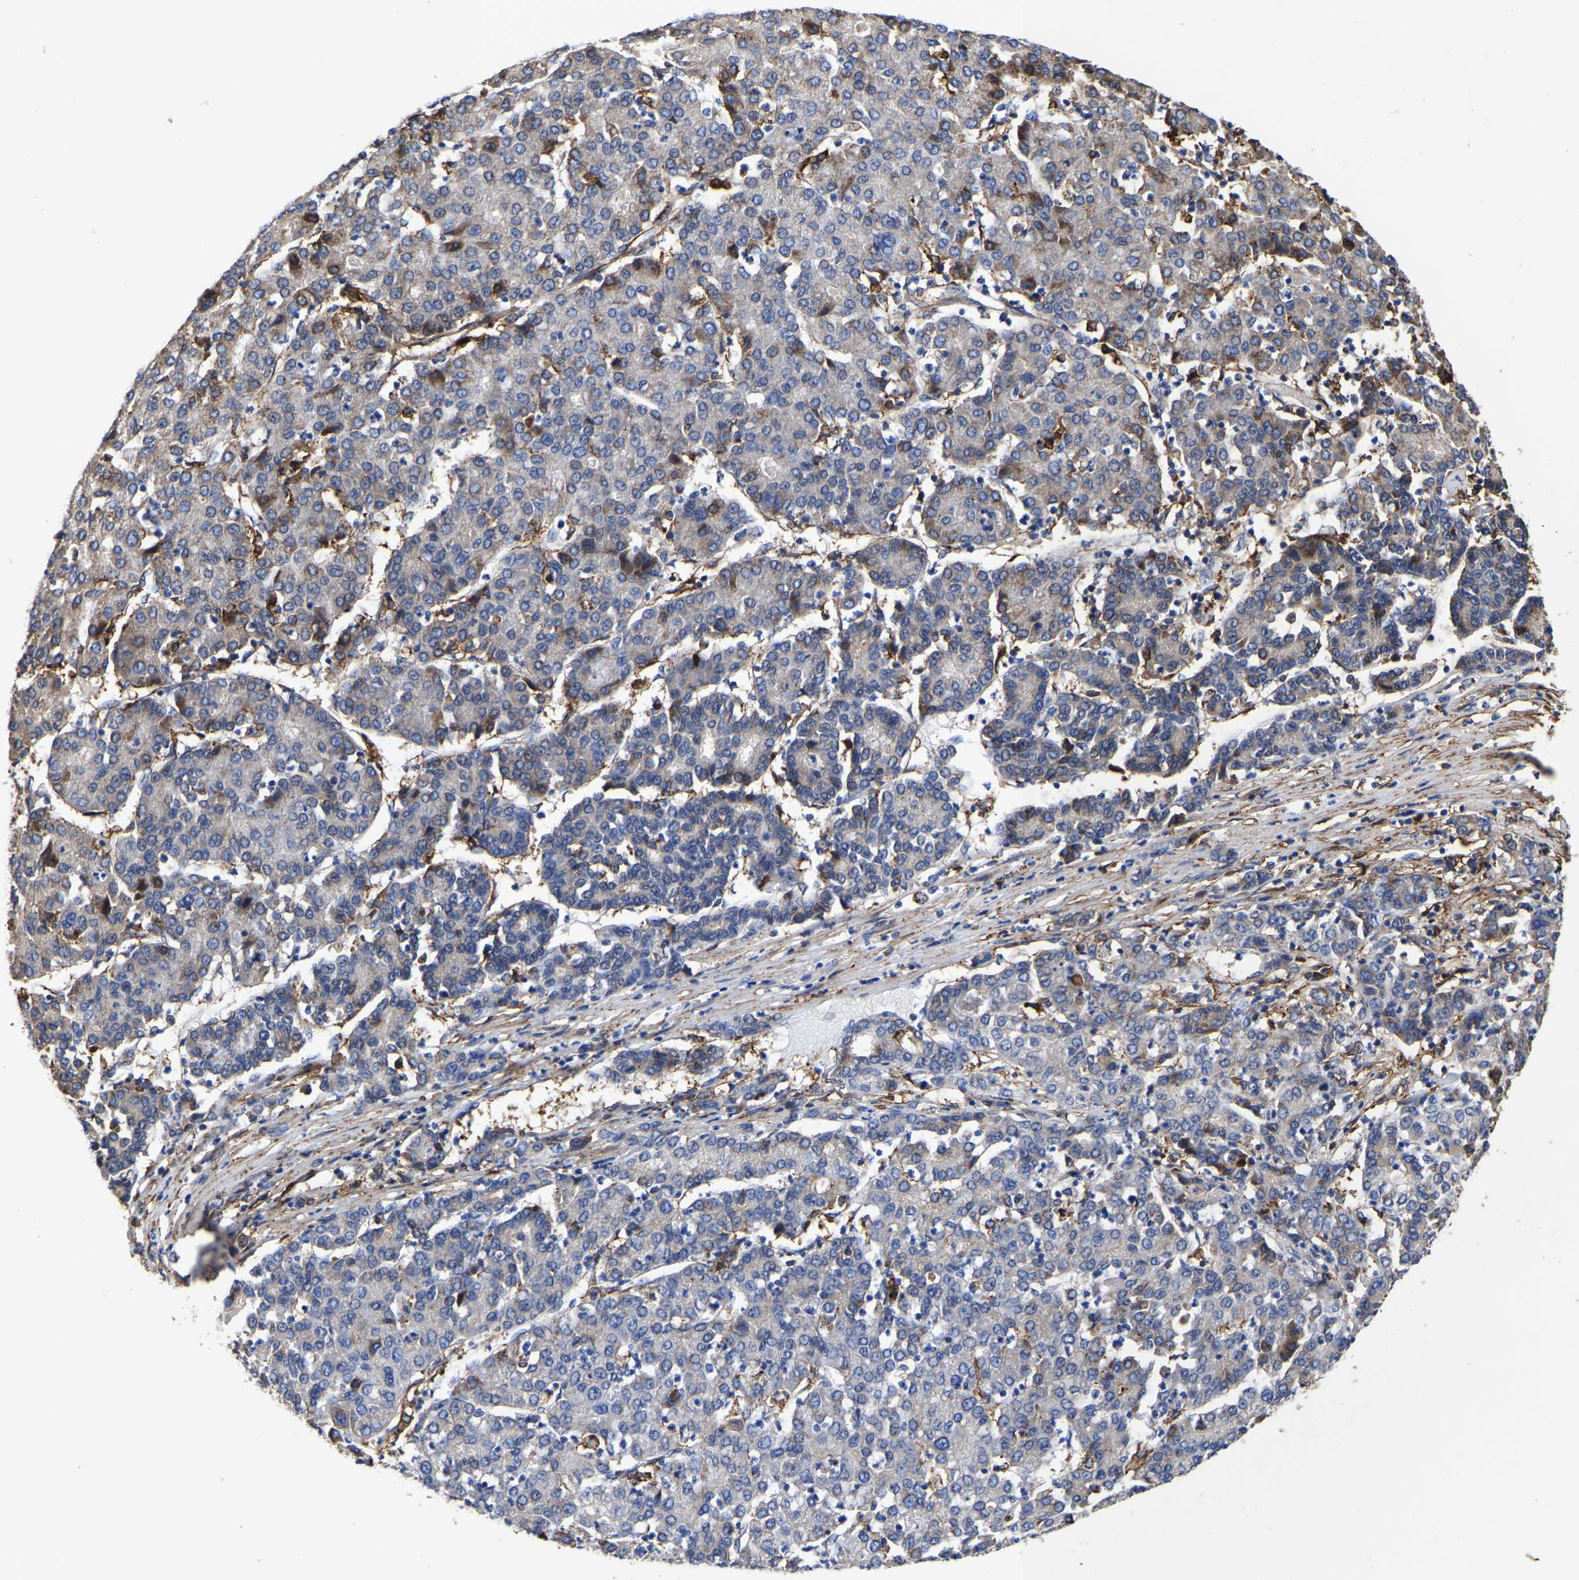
{"staining": {"intensity": "negative", "quantity": "none", "location": "none"}, "tissue": "liver cancer", "cell_type": "Tumor cells", "image_type": "cancer", "snomed": [{"axis": "morphology", "description": "Carcinoma, Hepatocellular, NOS"}, {"axis": "topography", "description": "Liver"}], "caption": "There is no significant expression in tumor cells of hepatocellular carcinoma (liver).", "gene": "LIF", "patient": {"sex": "male", "age": 65}}